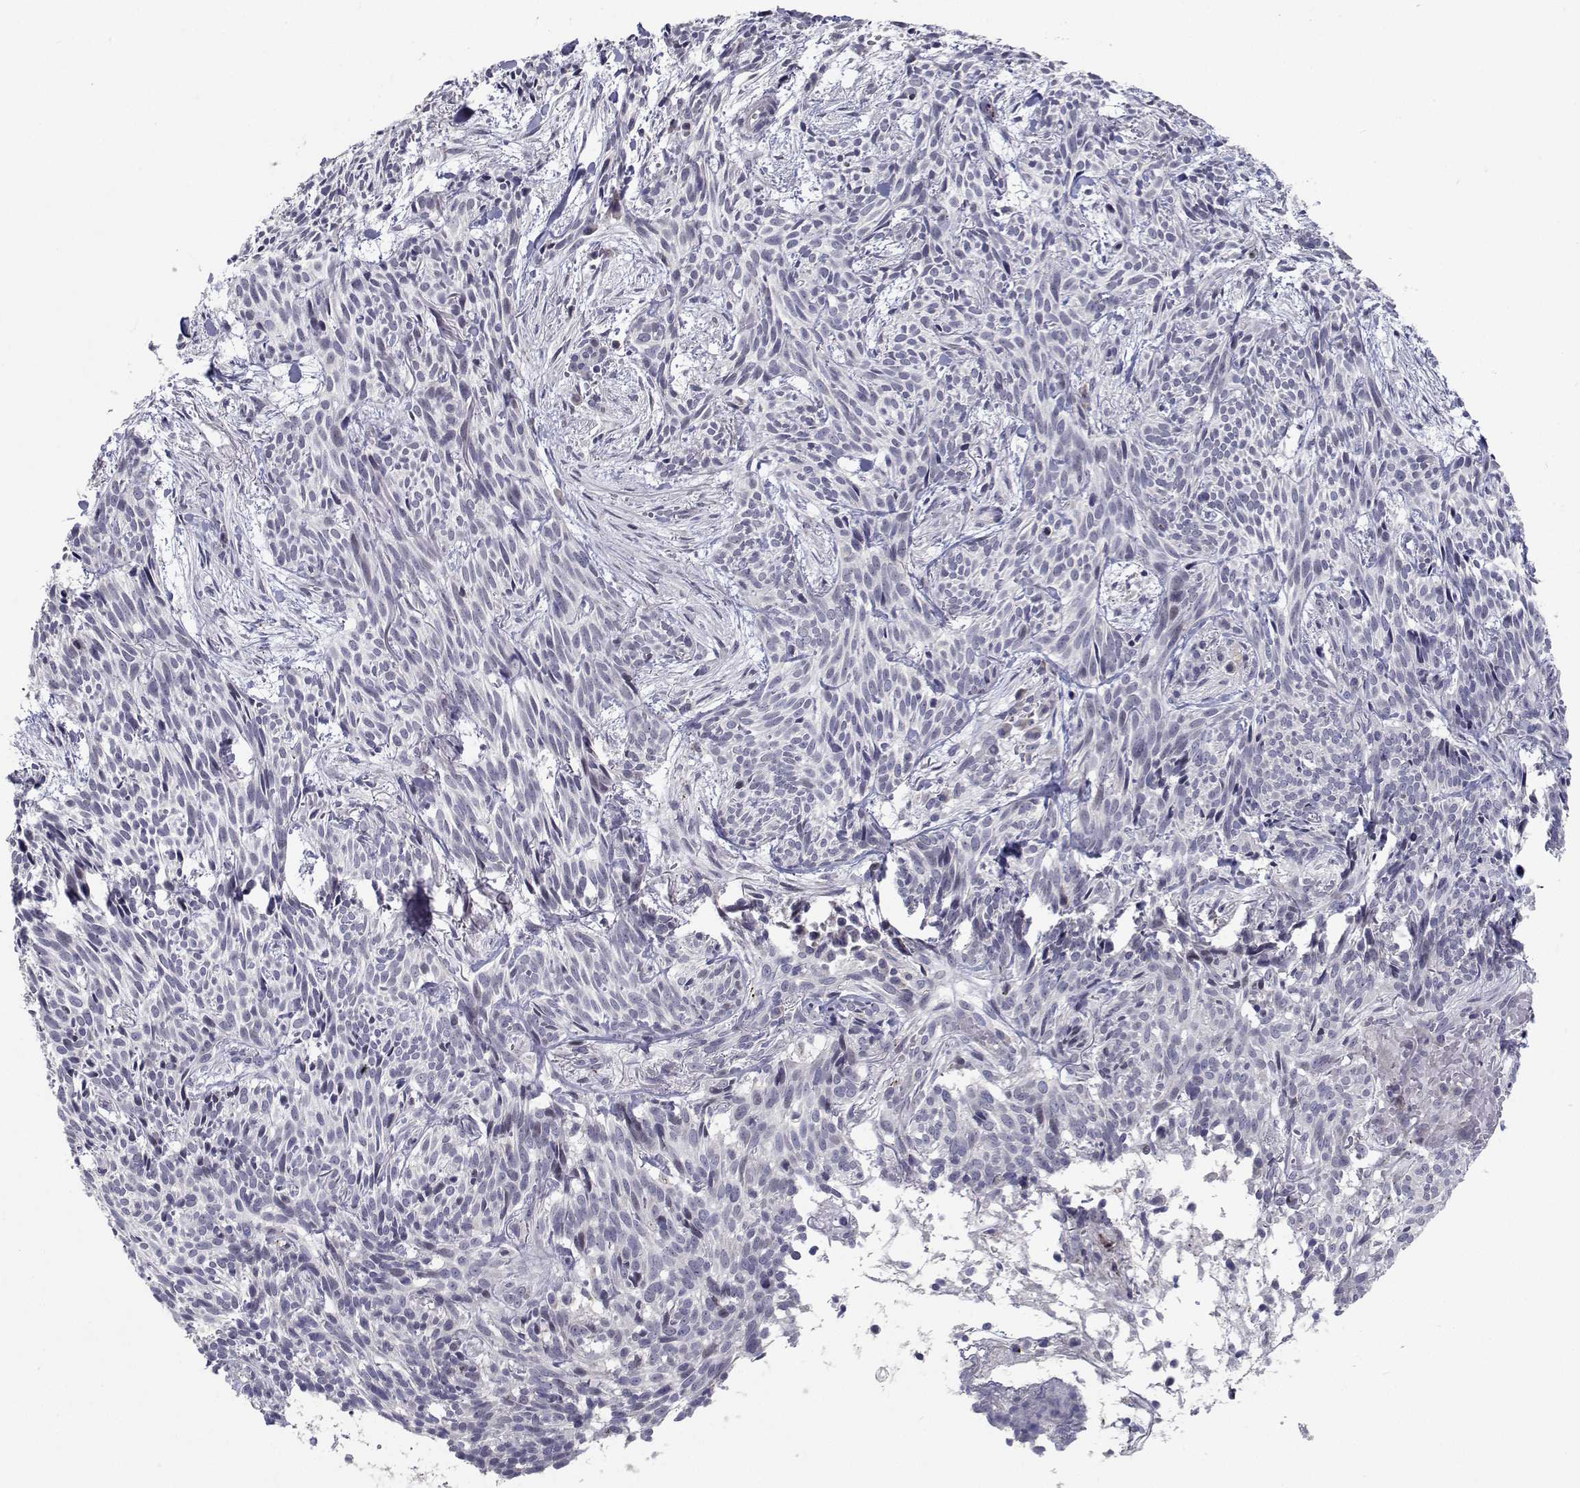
{"staining": {"intensity": "negative", "quantity": "none", "location": "none"}, "tissue": "skin cancer", "cell_type": "Tumor cells", "image_type": "cancer", "snomed": [{"axis": "morphology", "description": "Basal cell carcinoma"}, {"axis": "topography", "description": "Skin"}], "caption": "Immunohistochemical staining of human skin cancer shows no significant expression in tumor cells.", "gene": "RBPJL", "patient": {"sex": "male", "age": 71}}